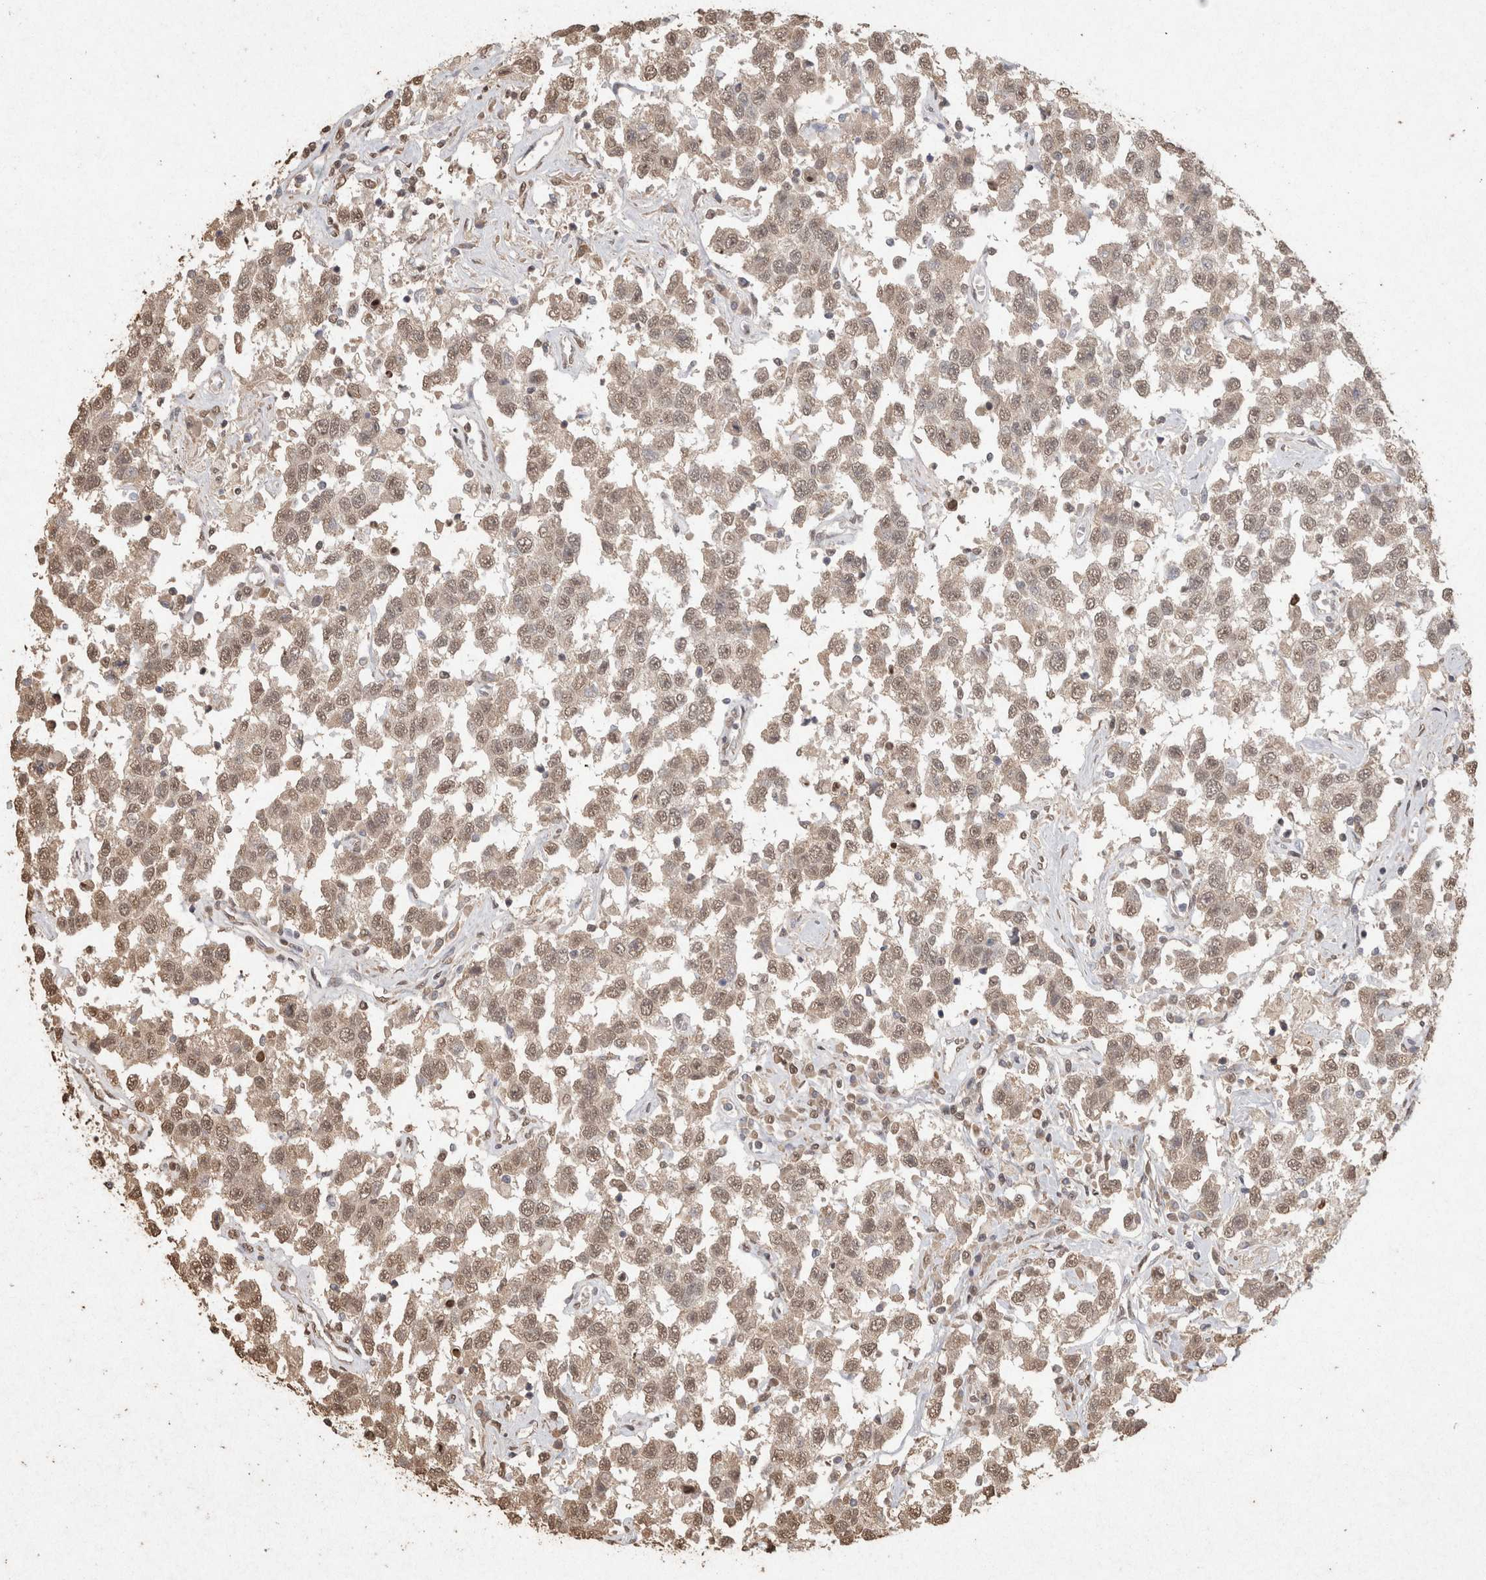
{"staining": {"intensity": "weak", "quantity": ">75%", "location": "nuclear"}, "tissue": "testis cancer", "cell_type": "Tumor cells", "image_type": "cancer", "snomed": [{"axis": "morphology", "description": "Seminoma, NOS"}, {"axis": "topography", "description": "Testis"}], "caption": "The immunohistochemical stain labels weak nuclear expression in tumor cells of testis seminoma tissue.", "gene": "MLX", "patient": {"sex": "male", "age": 41}}